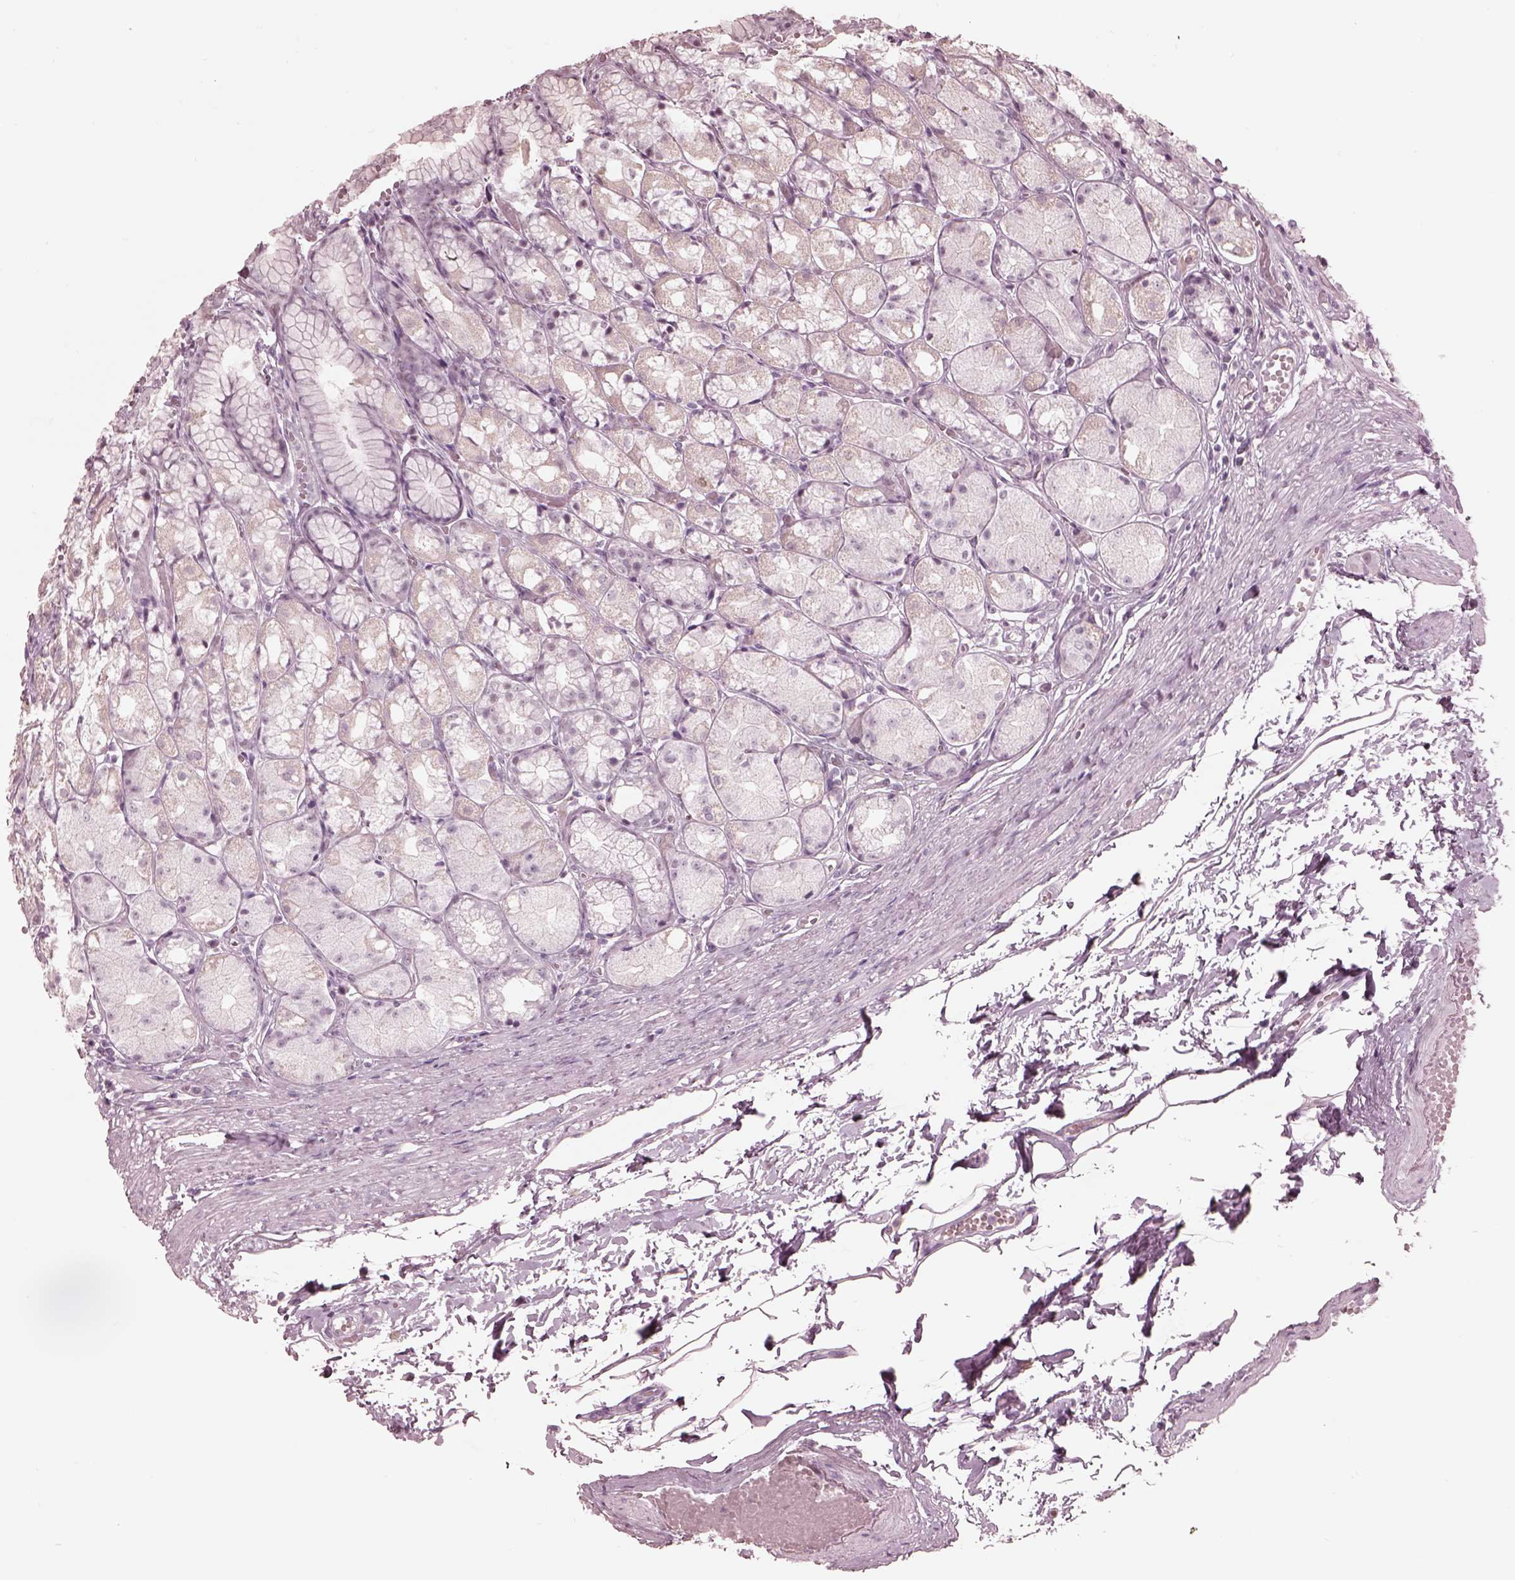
{"staining": {"intensity": "negative", "quantity": "none", "location": "none"}, "tissue": "stomach", "cell_type": "Glandular cells", "image_type": "normal", "snomed": [{"axis": "morphology", "description": "Normal tissue, NOS"}, {"axis": "topography", "description": "Stomach"}], "caption": "An immunohistochemistry micrograph of unremarkable stomach is shown. There is no staining in glandular cells of stomach.", "gene": "GARIN4", "patient": {"sex": "male", "age": 70}}